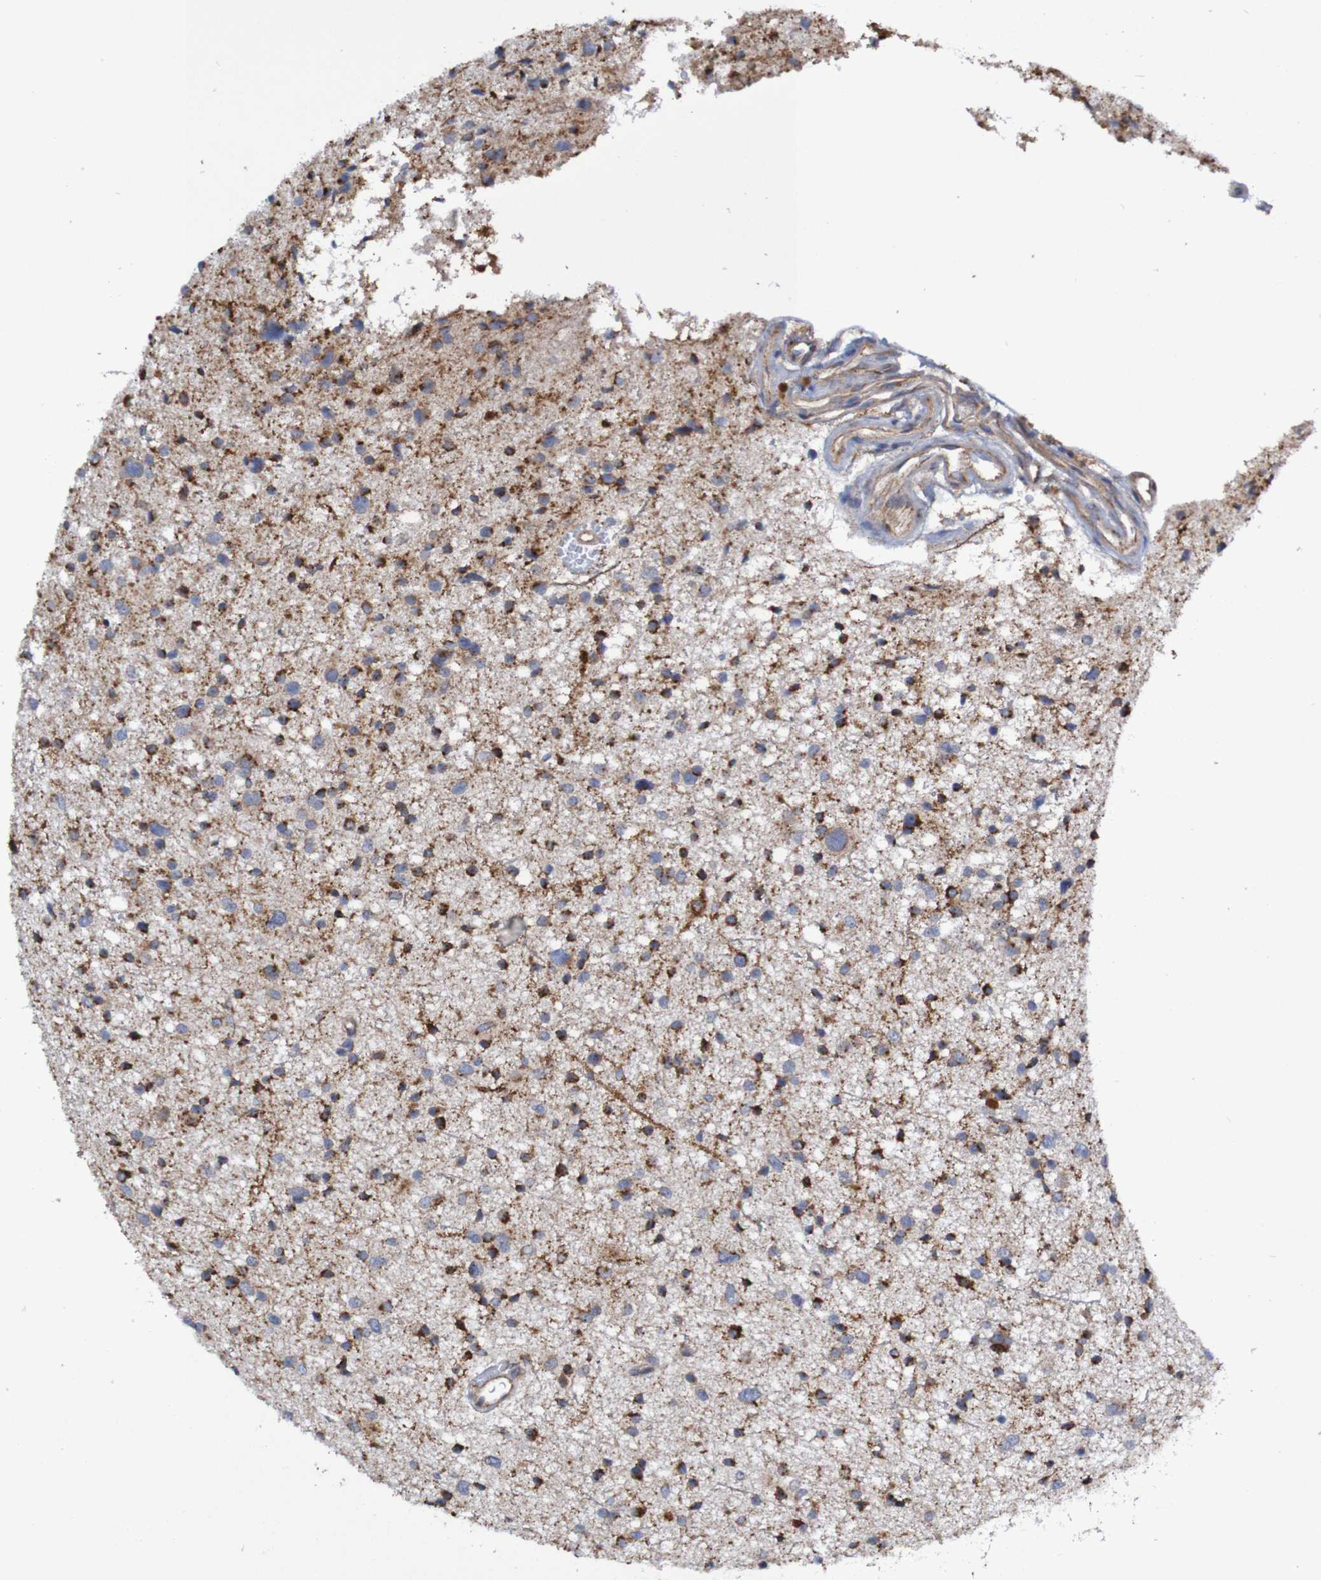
{"staining": {"intensity": "strong", "quantity": ">75%", "location": "cytoplasmic/membranous"}, "tissue": "glioma", "cell_type": "Tumor cells", "image_type": "cancer", "snomed": [{"axis": "morphology", "description": "Glioma, malignant, Low grade"}, {"axis": "topography", "description": "Brain"}], "caption": "Malignant glioma (low-grade) was stained to show a protein in brown. There is high levels of strong cytoplasmic/membranous expression in approximately >75% of tumor cells.", "gene": "LMBRD2", "patient": {"sex": "female", "age": 37}}